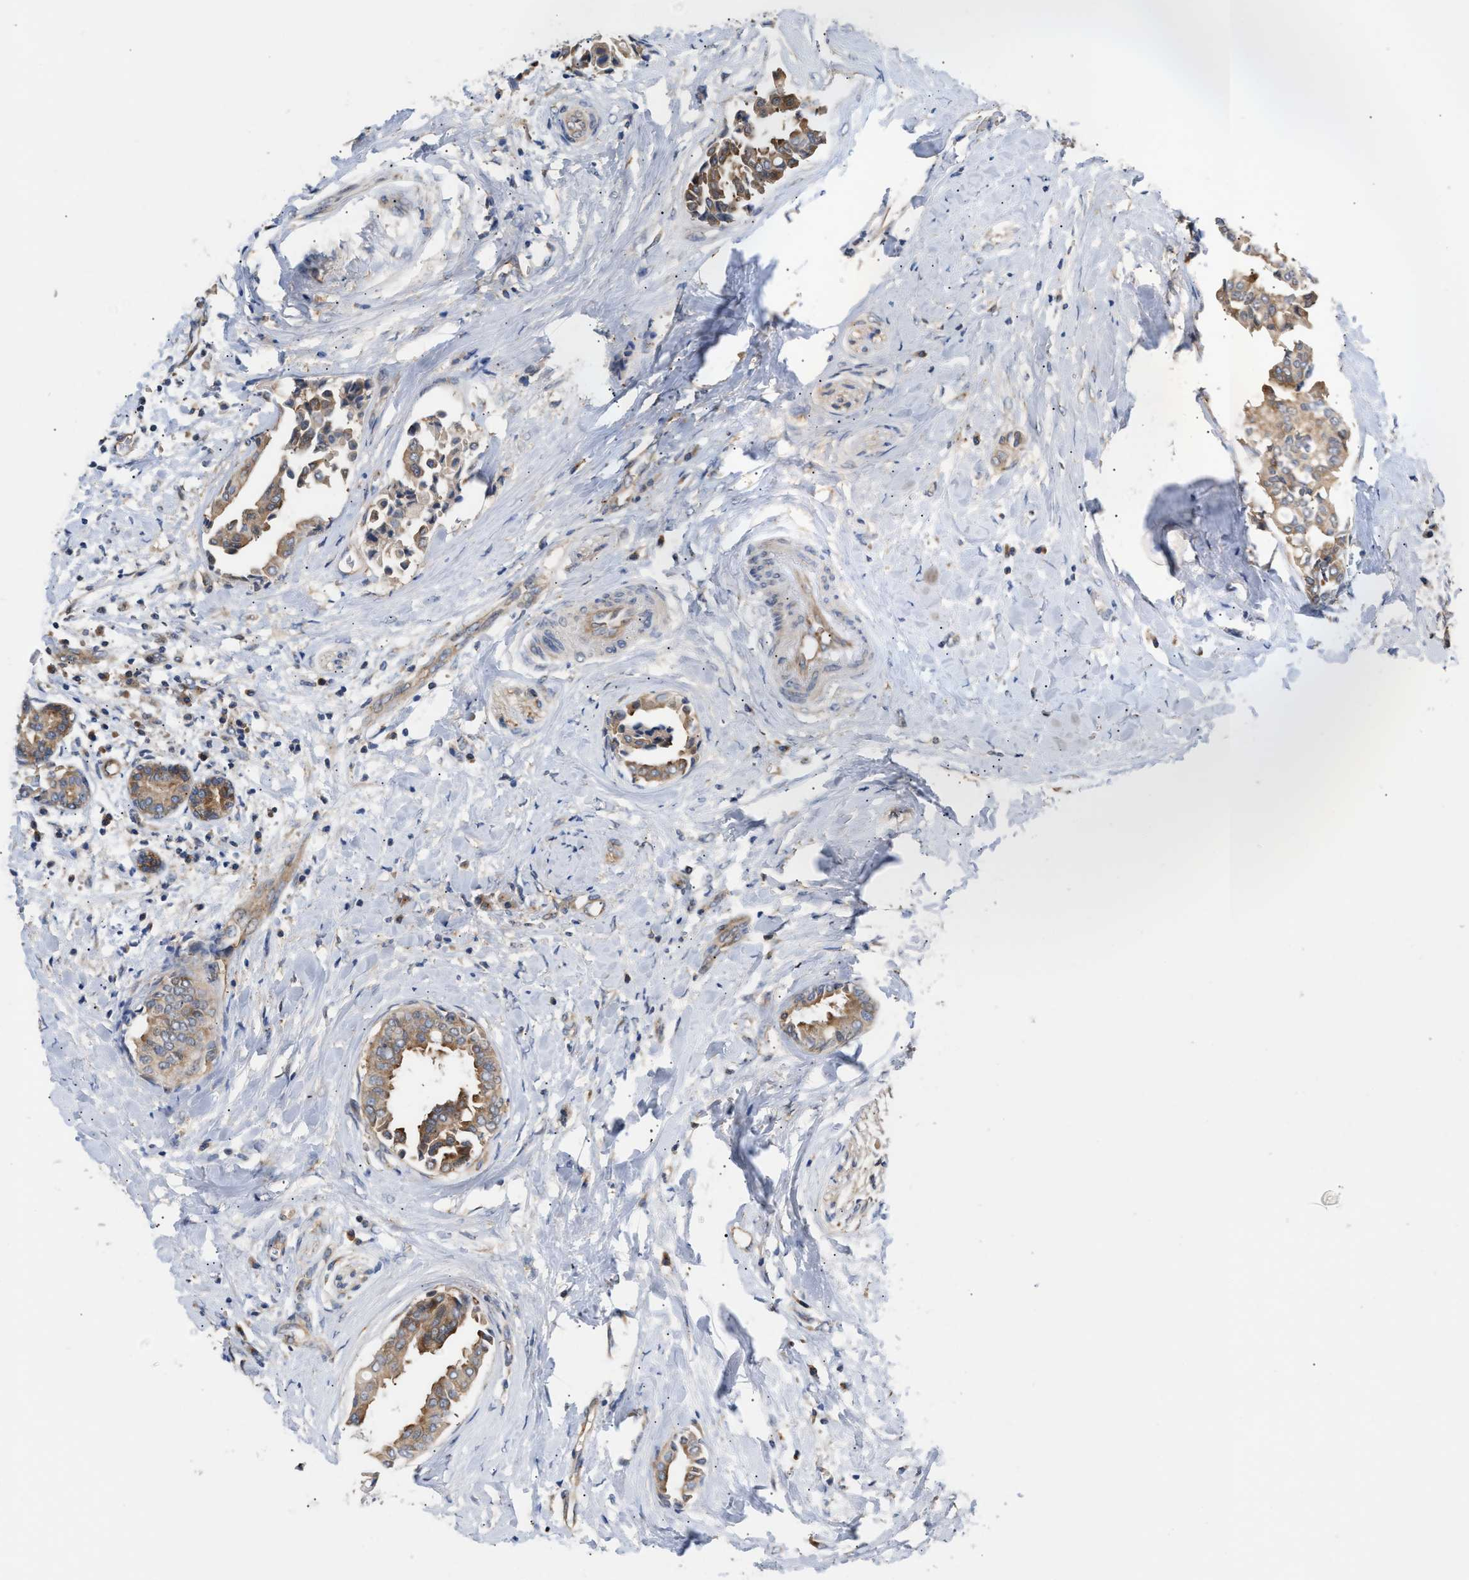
{"staining": {"intensity": "moderate", "quantity": ">75%", "location": "cytoplasmic/membranous"}, "tissue": "head and neck cancer", "cell_type": "Tumor cells", "image_type": "cancer", "snomed": [{"axis": "morphology", "description": "Adenocarcinoma, NOS"}, {"axis": "topography", "description": "Salivary gland"}, {"axis": "topography", "description": "Head-Neck"}], "caption": "A high-resolution image shows immunohistochemistry staining of head and neck cancer (adenocarcinoma), which reveals moderate cytoplasmic/membranous staining in about >75% of tumor cells.", "gene": "LAPTM4B", "patient": {"sex": "female", "age": 59}}